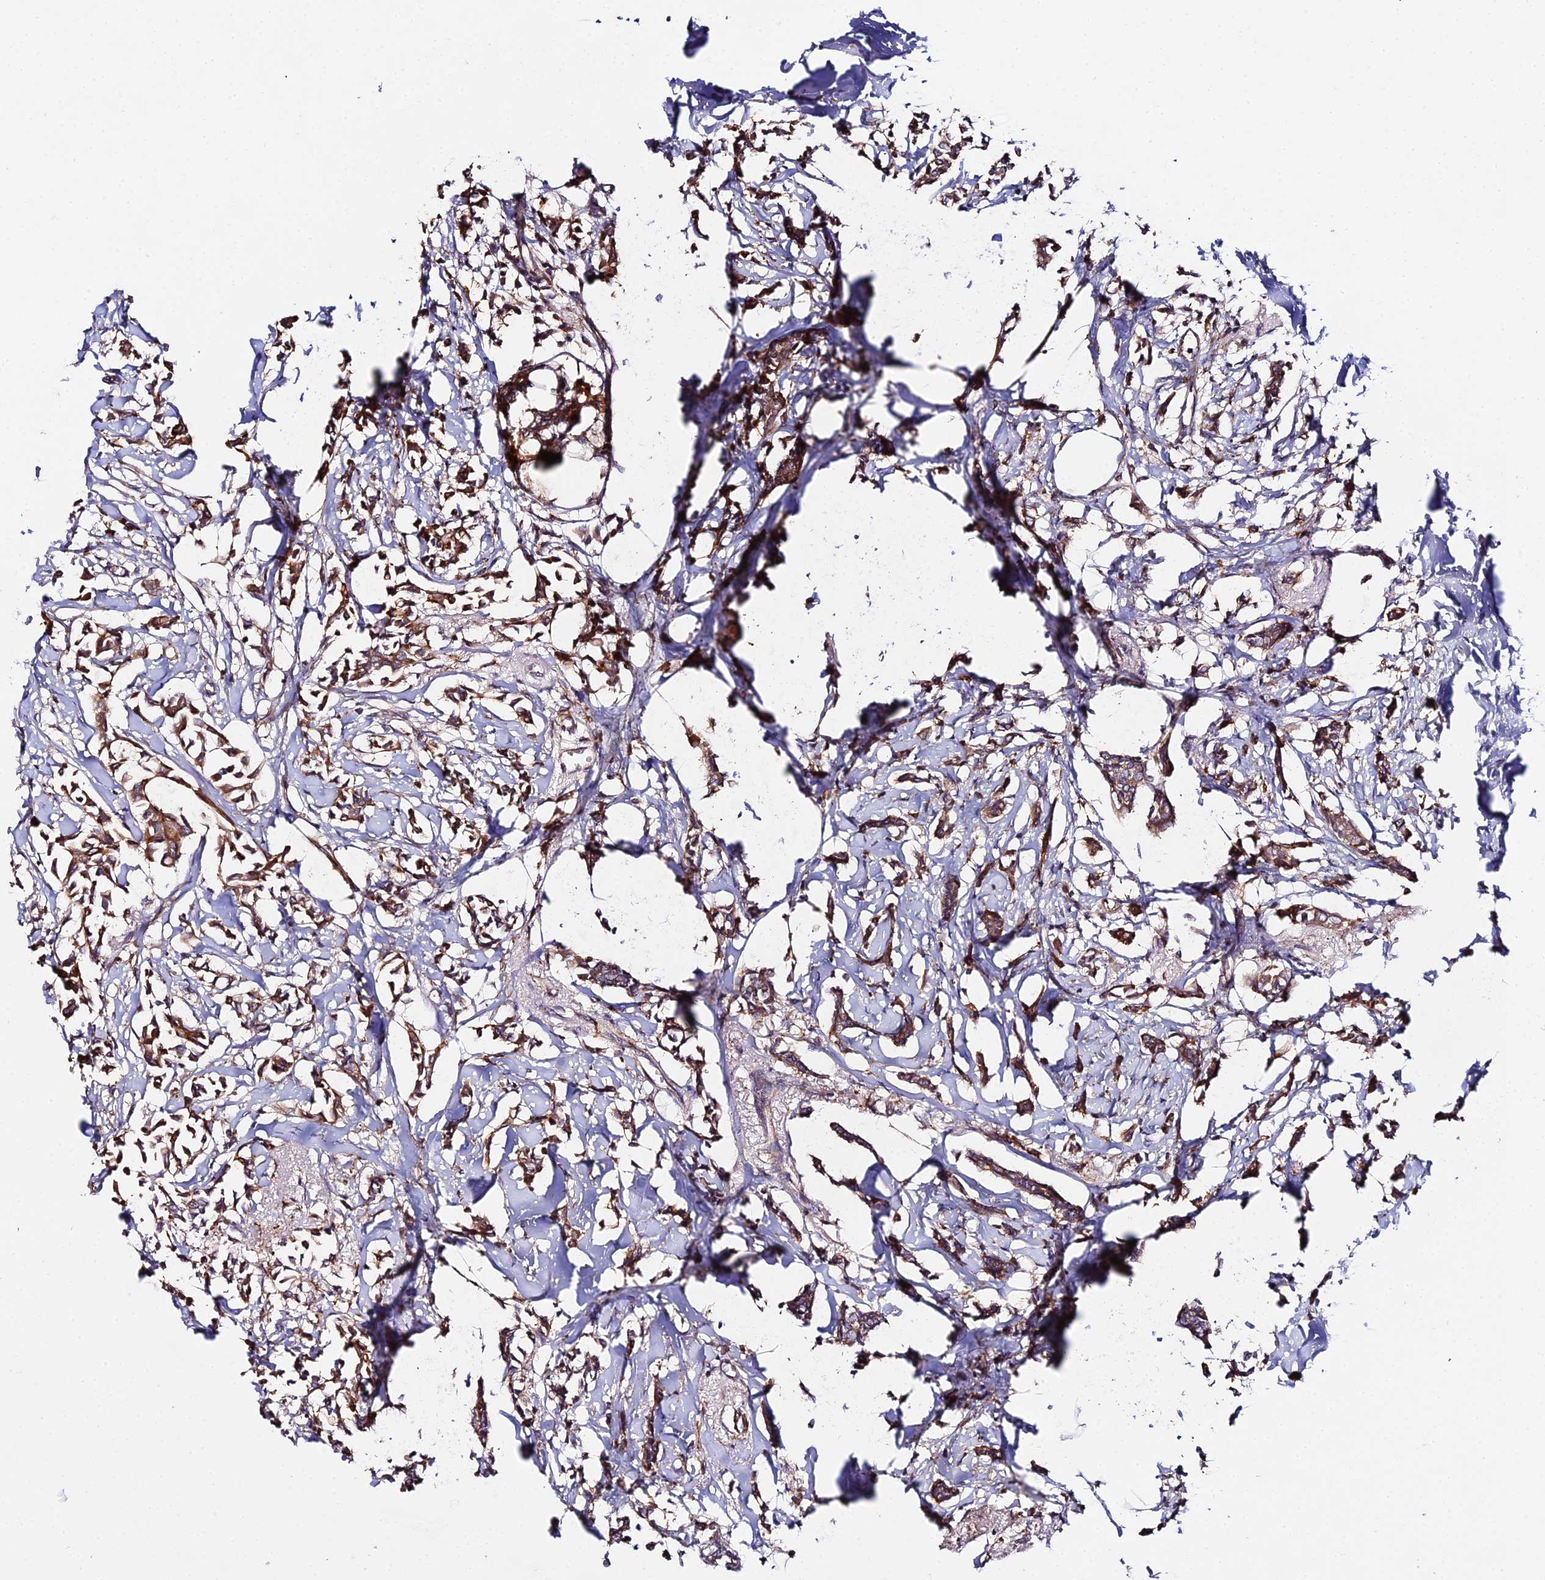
{"staining": {"intensity": "moderate", "quantity": ">75%", "location": "cytoplasmic/membranous"}, "tissue": "breast cancer", "cell_type": "Tumor cells", "image_type": "cancer", "snomed": [{"axis": "morphology", "description": "Duct carcinoma"}, {"axis": "topography", "description": "Breast"}], "caption": "Breast cancer tissue shows moderate cytoplasmic/membranous staining in about >75% of tumor cells", "gene": "ZBED8", "patient": {"sex": "female", "age": 41}}